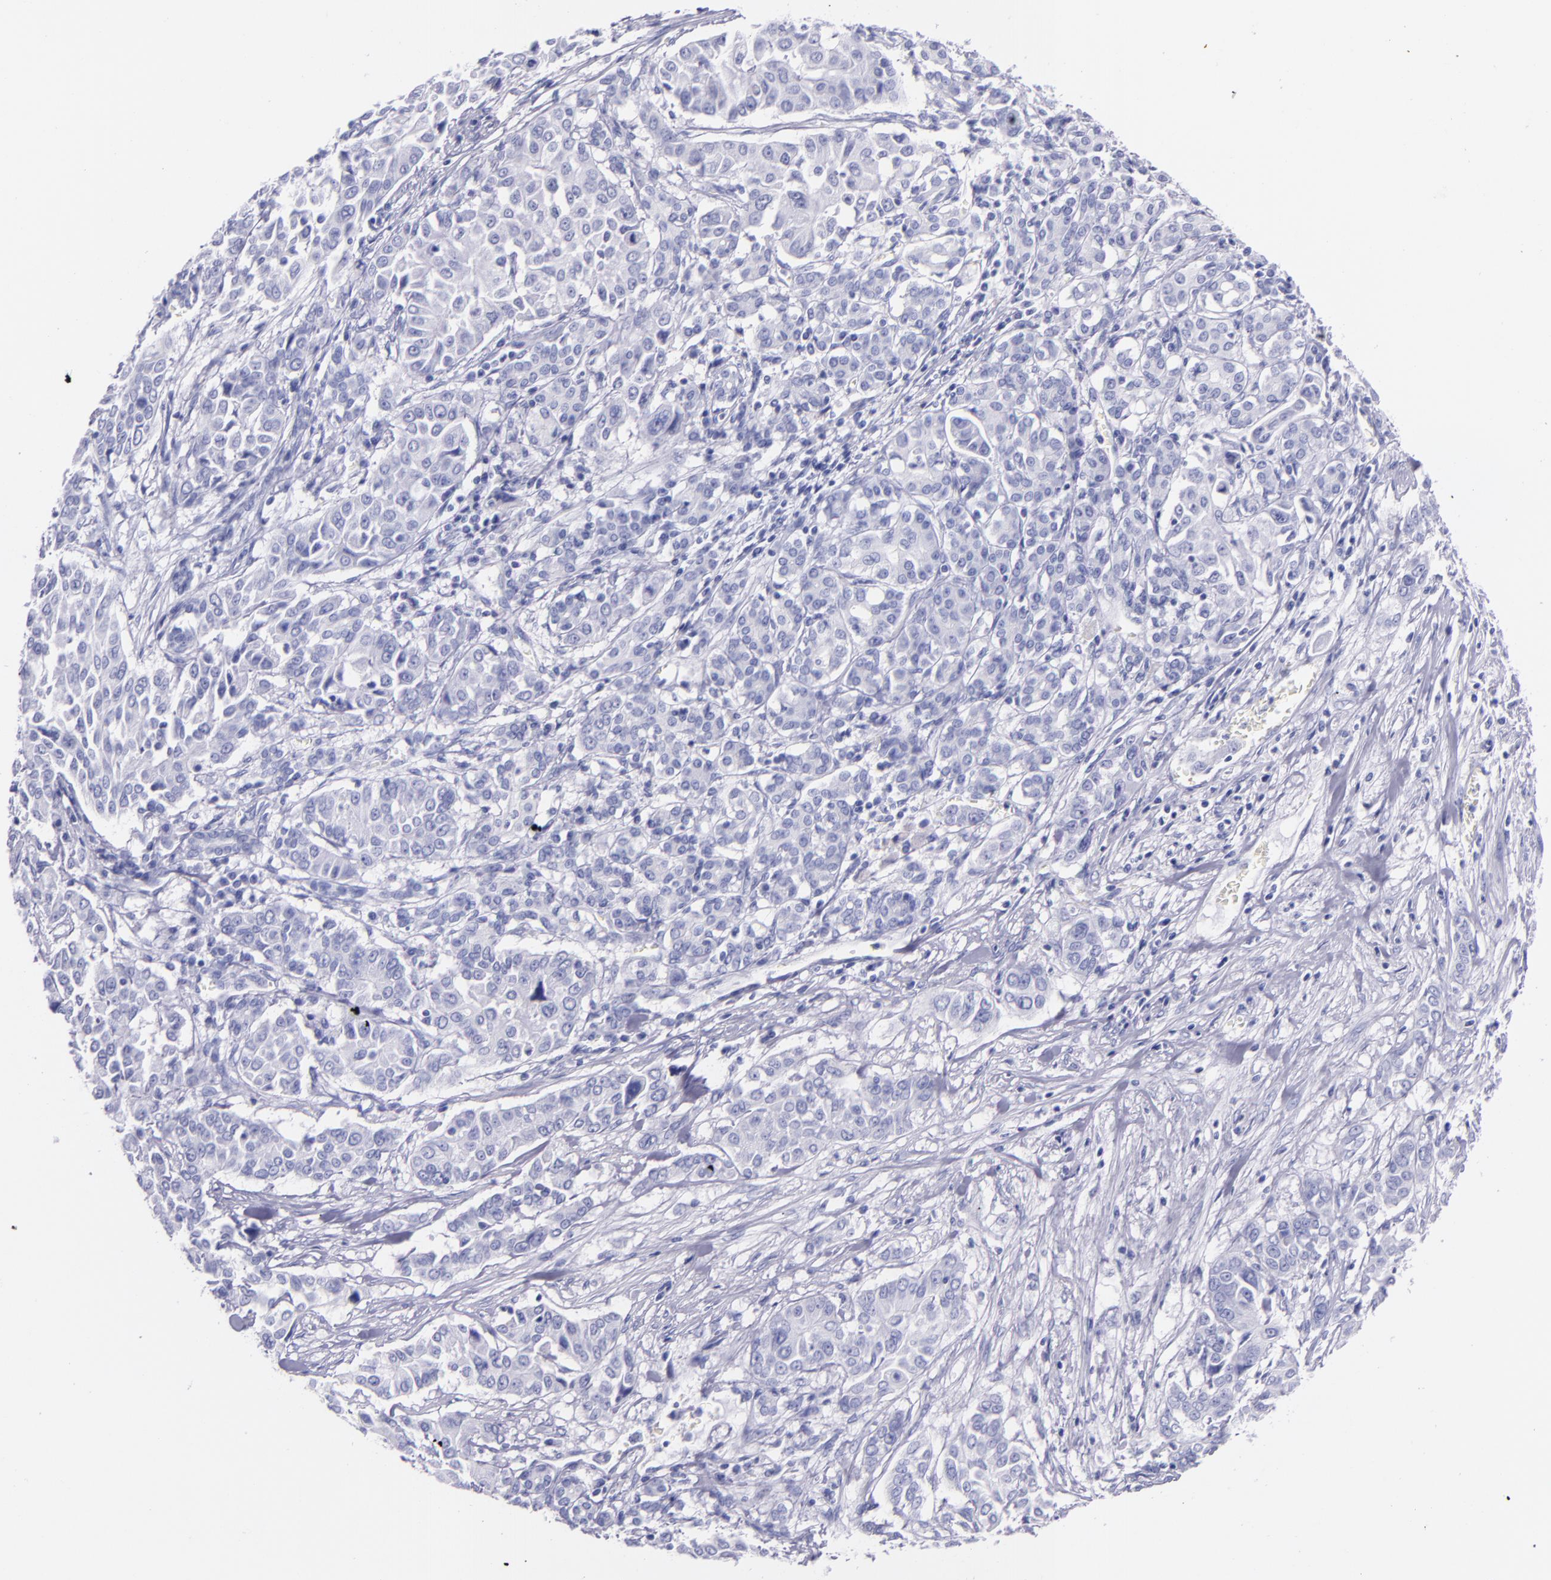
{"staining": {"intensity": "negative", "quantity": "none", "location": "none"}, "tissue": "pancreatic cancer", "cell_type": "Tumor cells", "image_type": "cancer", "snomed": [{"axis": "morphology", "description": "Adenocarcinoma, NOS"}, {"axis": "topography", "description": "Pancreas"}], "caption": "DAB immunohistochemical staining of pancreatic cancer exhibits no significant staining in tumor cells.", "gene": "SFTPA2", "patient": {"sex": "female", "age": 52}}